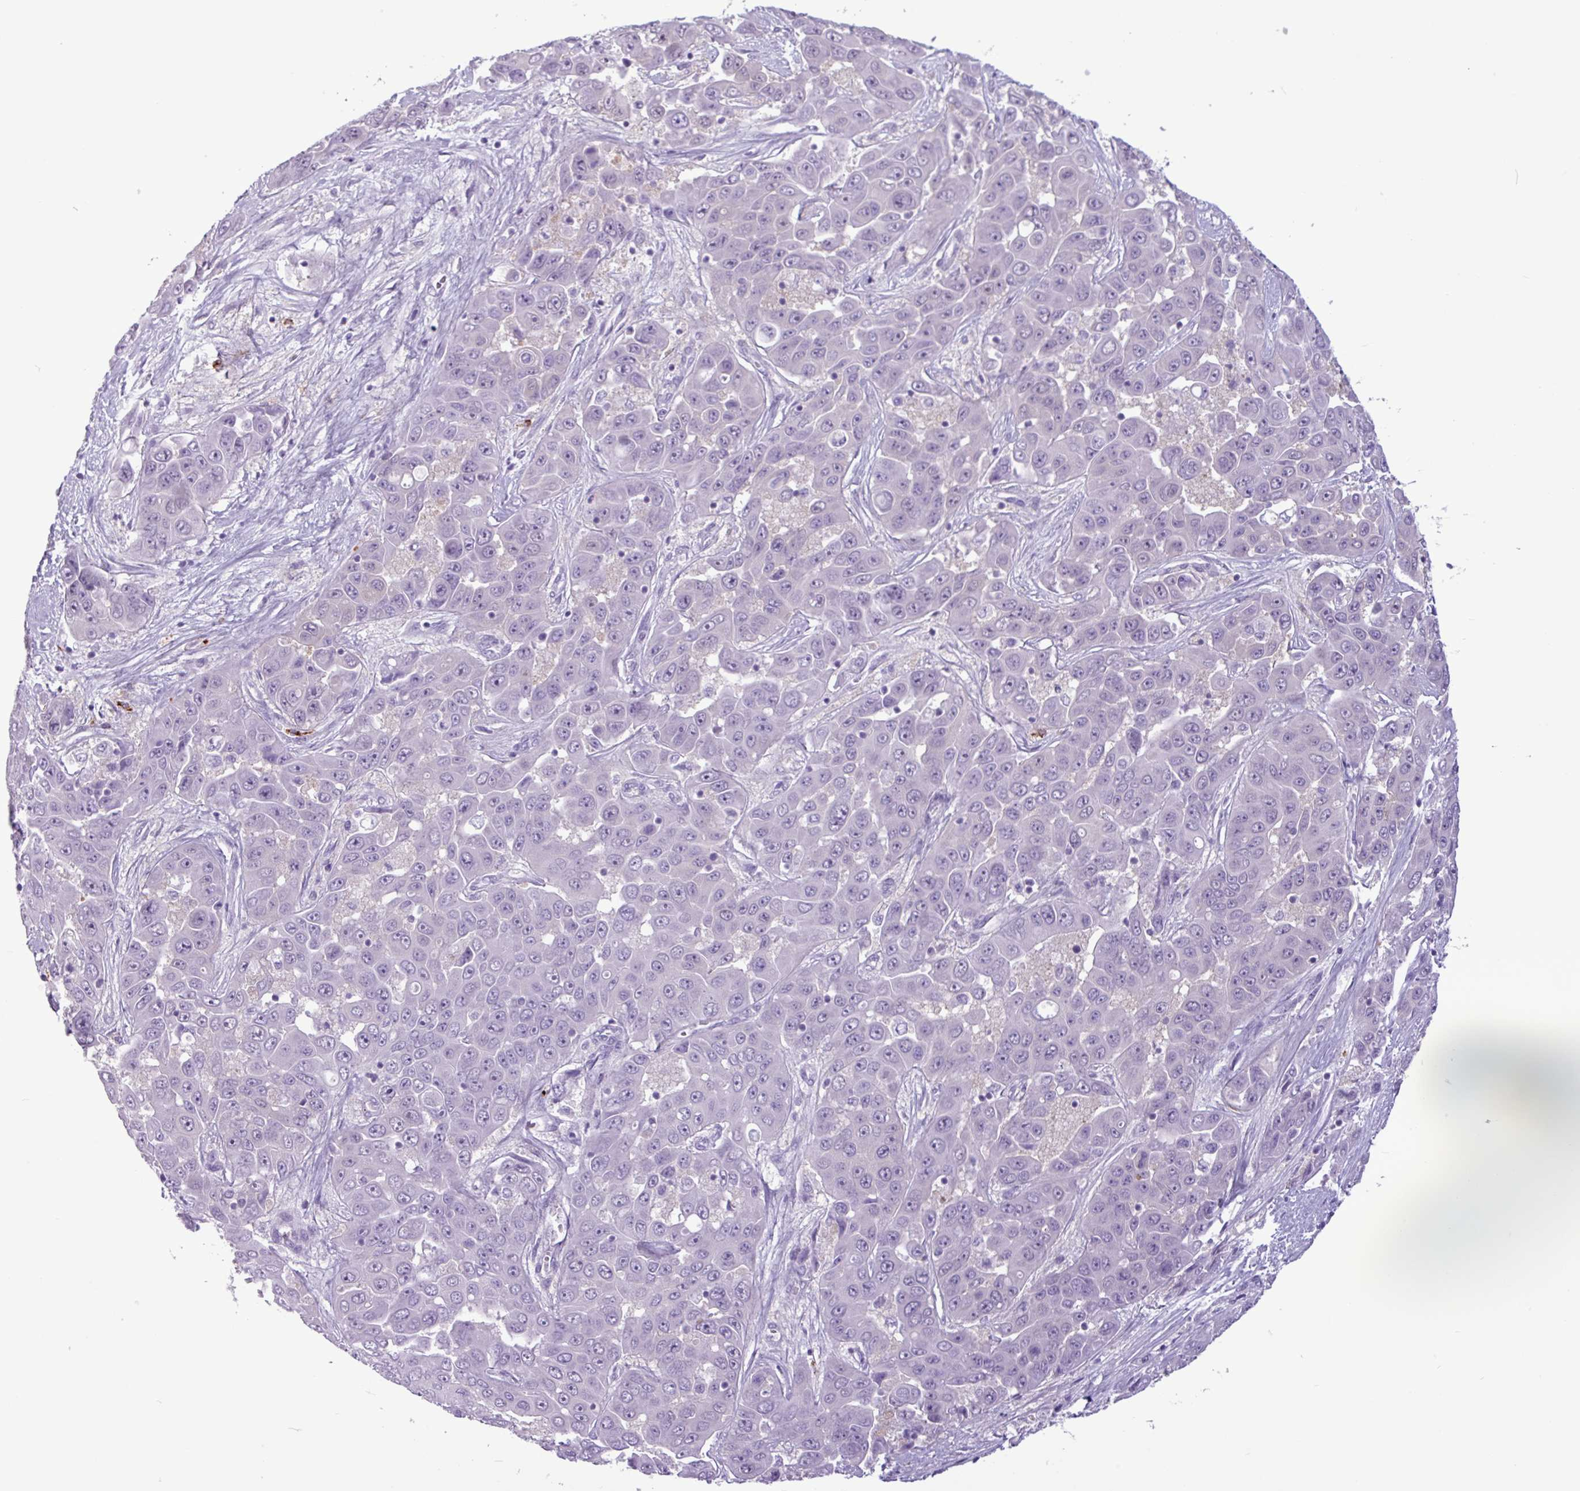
{"staining": {"intensity": "negative", "quantity": "none", "location": "none"}, "tissue": "liver cancer", "cell_type": "Tumor cells", "image_type": "cancer", "snomed": [{"axis": "morphology", "description": "Cholangiocarcinoma"}, {"axis": "topography", "description": "Liver"}], "caption": "Tumor cells show no significant protein expression in liver cancer. (DAB IHC visualized using brightfield microscopy, high magnification).", "gene": "TMEM178A", "patient": {"sex": "female", "age": 52}}